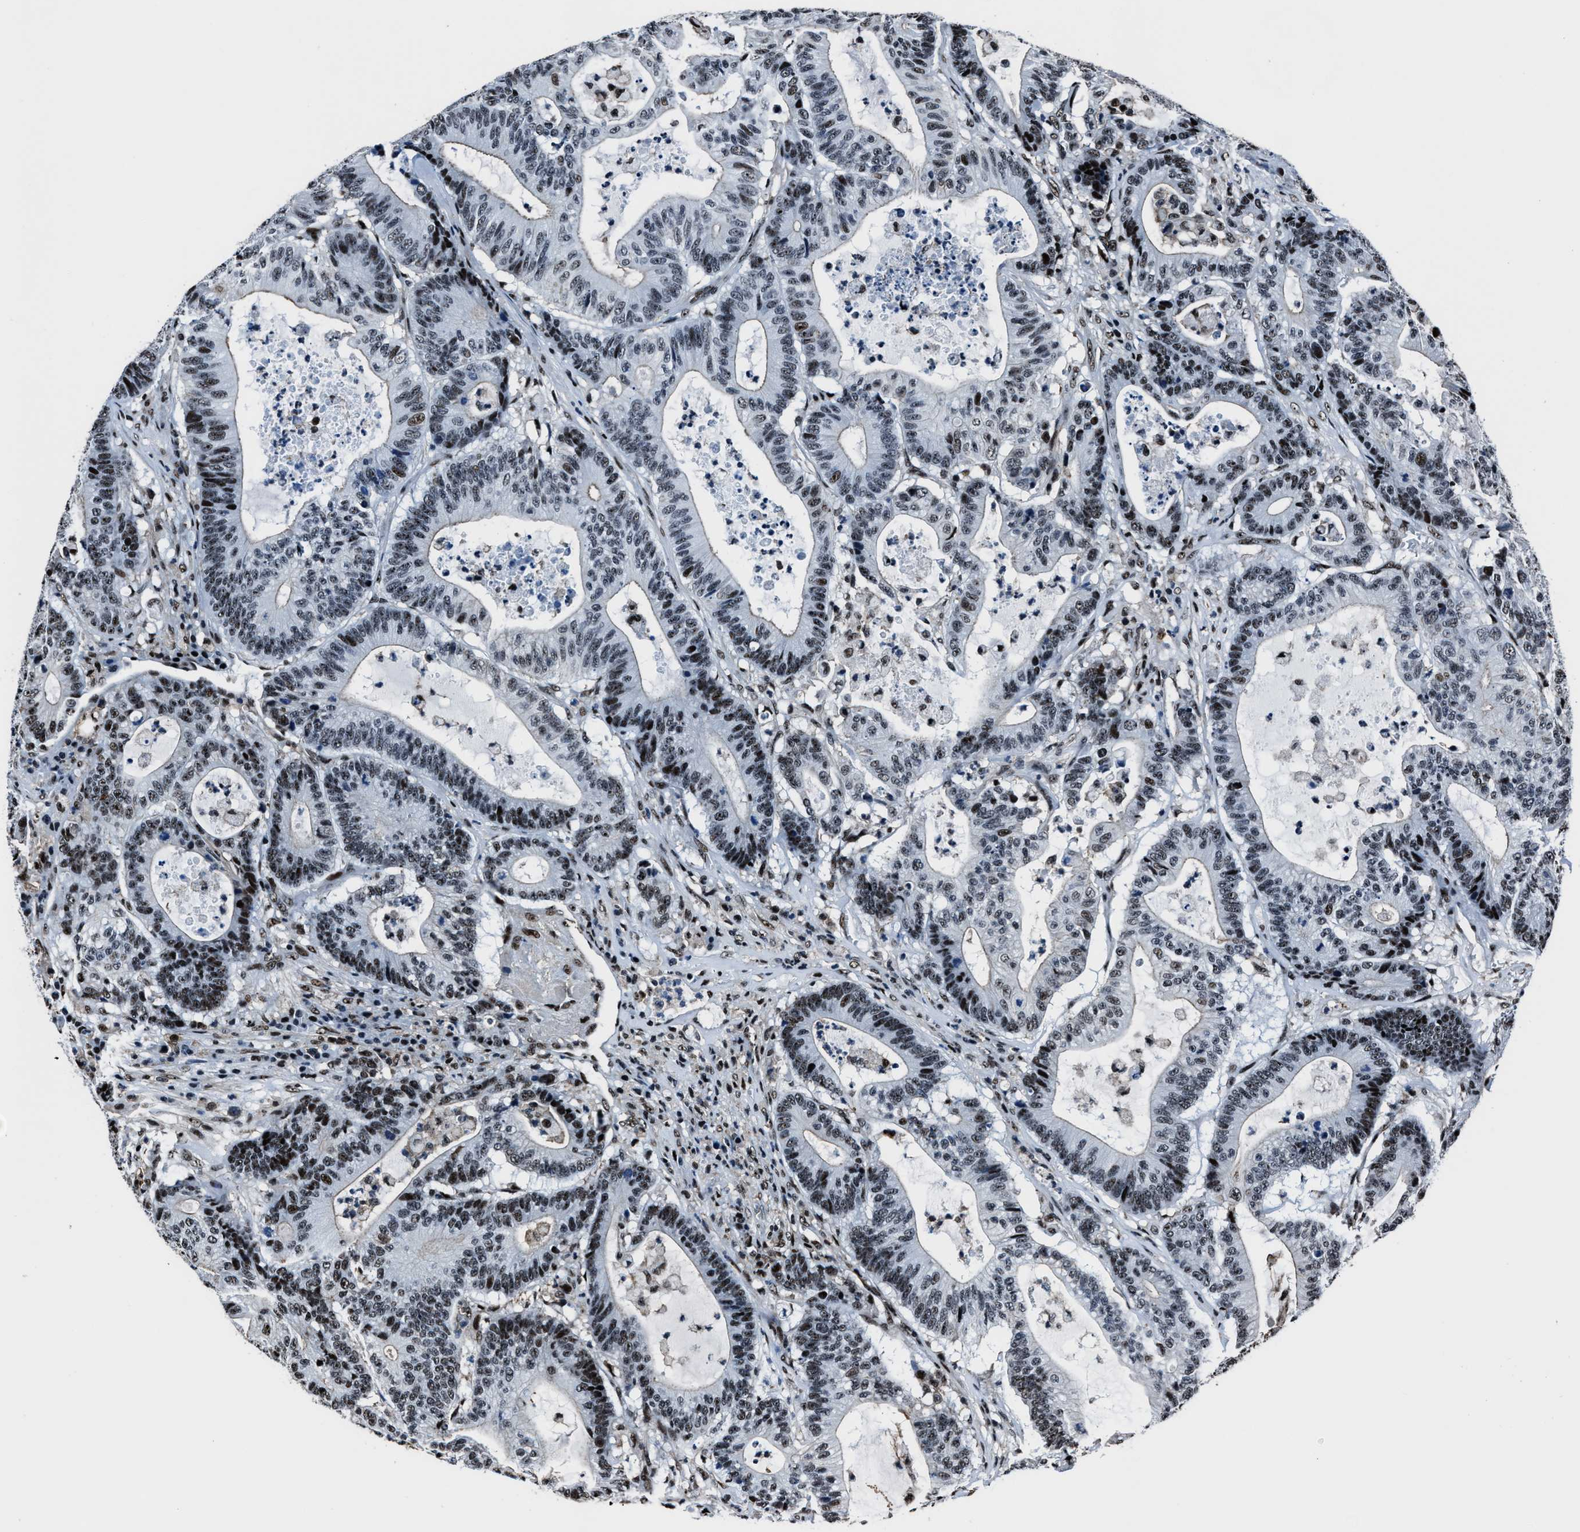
{"staining": {"intensity": "moderate", "quantity": ">75%", "location": "nuclear"}, "tissue": "colorectal cancer", "cell_type": "Tumor cells", "image_type": "cancer", "snomed": [{"axis": "morphology", "description": "Adenocarcinoma, NOS"}, {"axis": "topography", "description": "Colon"}], "caption": "This histopathology image reveals immunohistochemistry staining of colorectal adenocarcinoma, with medium moderate nuclear staining in about >75% of tumor cells.", "gene": "PPIE", "patient": {"sex": "female", "age": 84}}